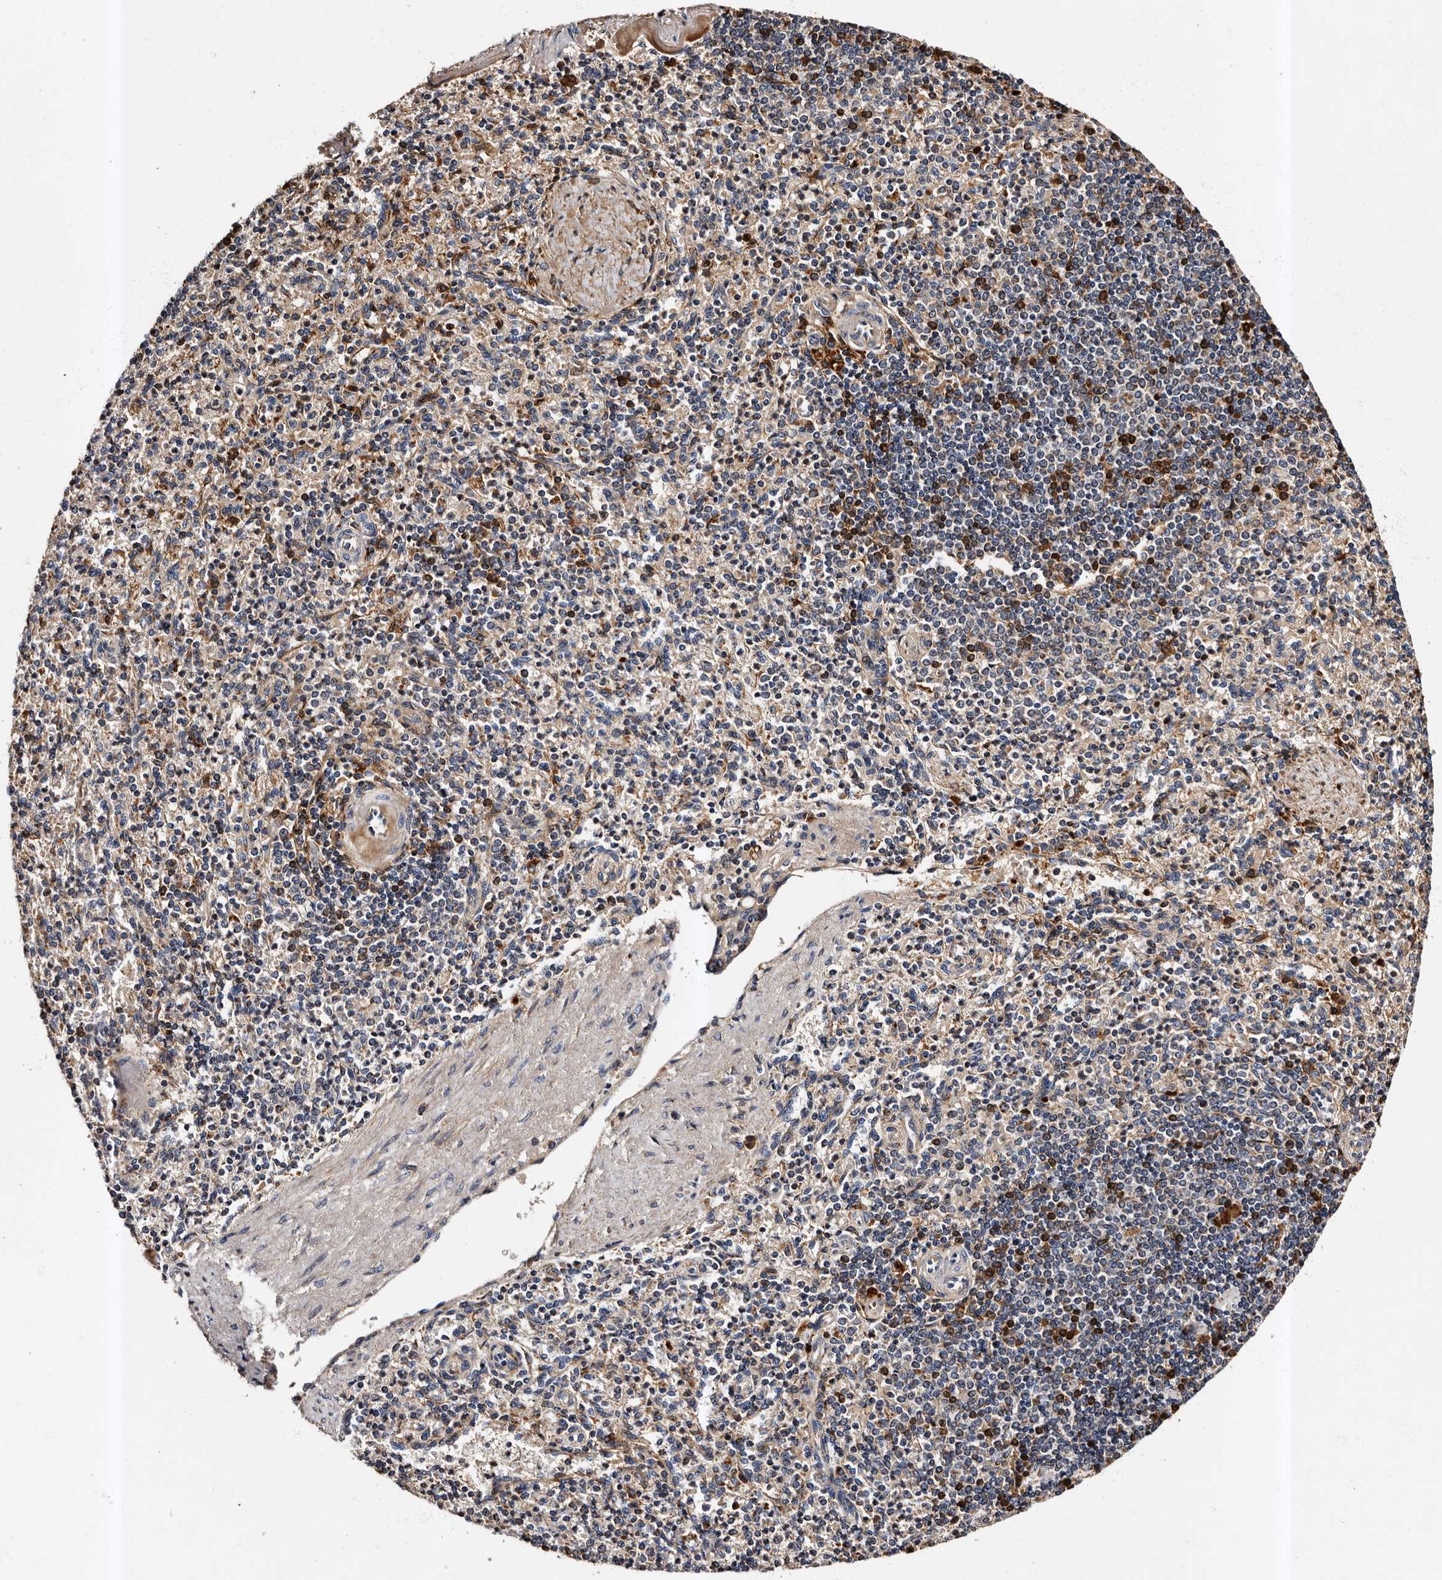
{"staining": {"intensity": "weak", "quantity": "25%-75%", "location": "cytoplasmic/membranous"}, "tissue": "spleen", "cell_type": "Cells in red pulp", "image_type": "normal", "snomed": [{"axis": "morphology", "description": "Normal tissue, NOS"}, {"axis": "topography", "description": "Spleen"}], "caption": "Brown immunohistochemical staining in normal spleen displays weak cytoplasmic/membranous positivity in approximately 25%-75% of cells in red pulp. Nuclei are stained in blue.", "gene": "ADCK5", "patient": {"sex": "female", "age": 74}}